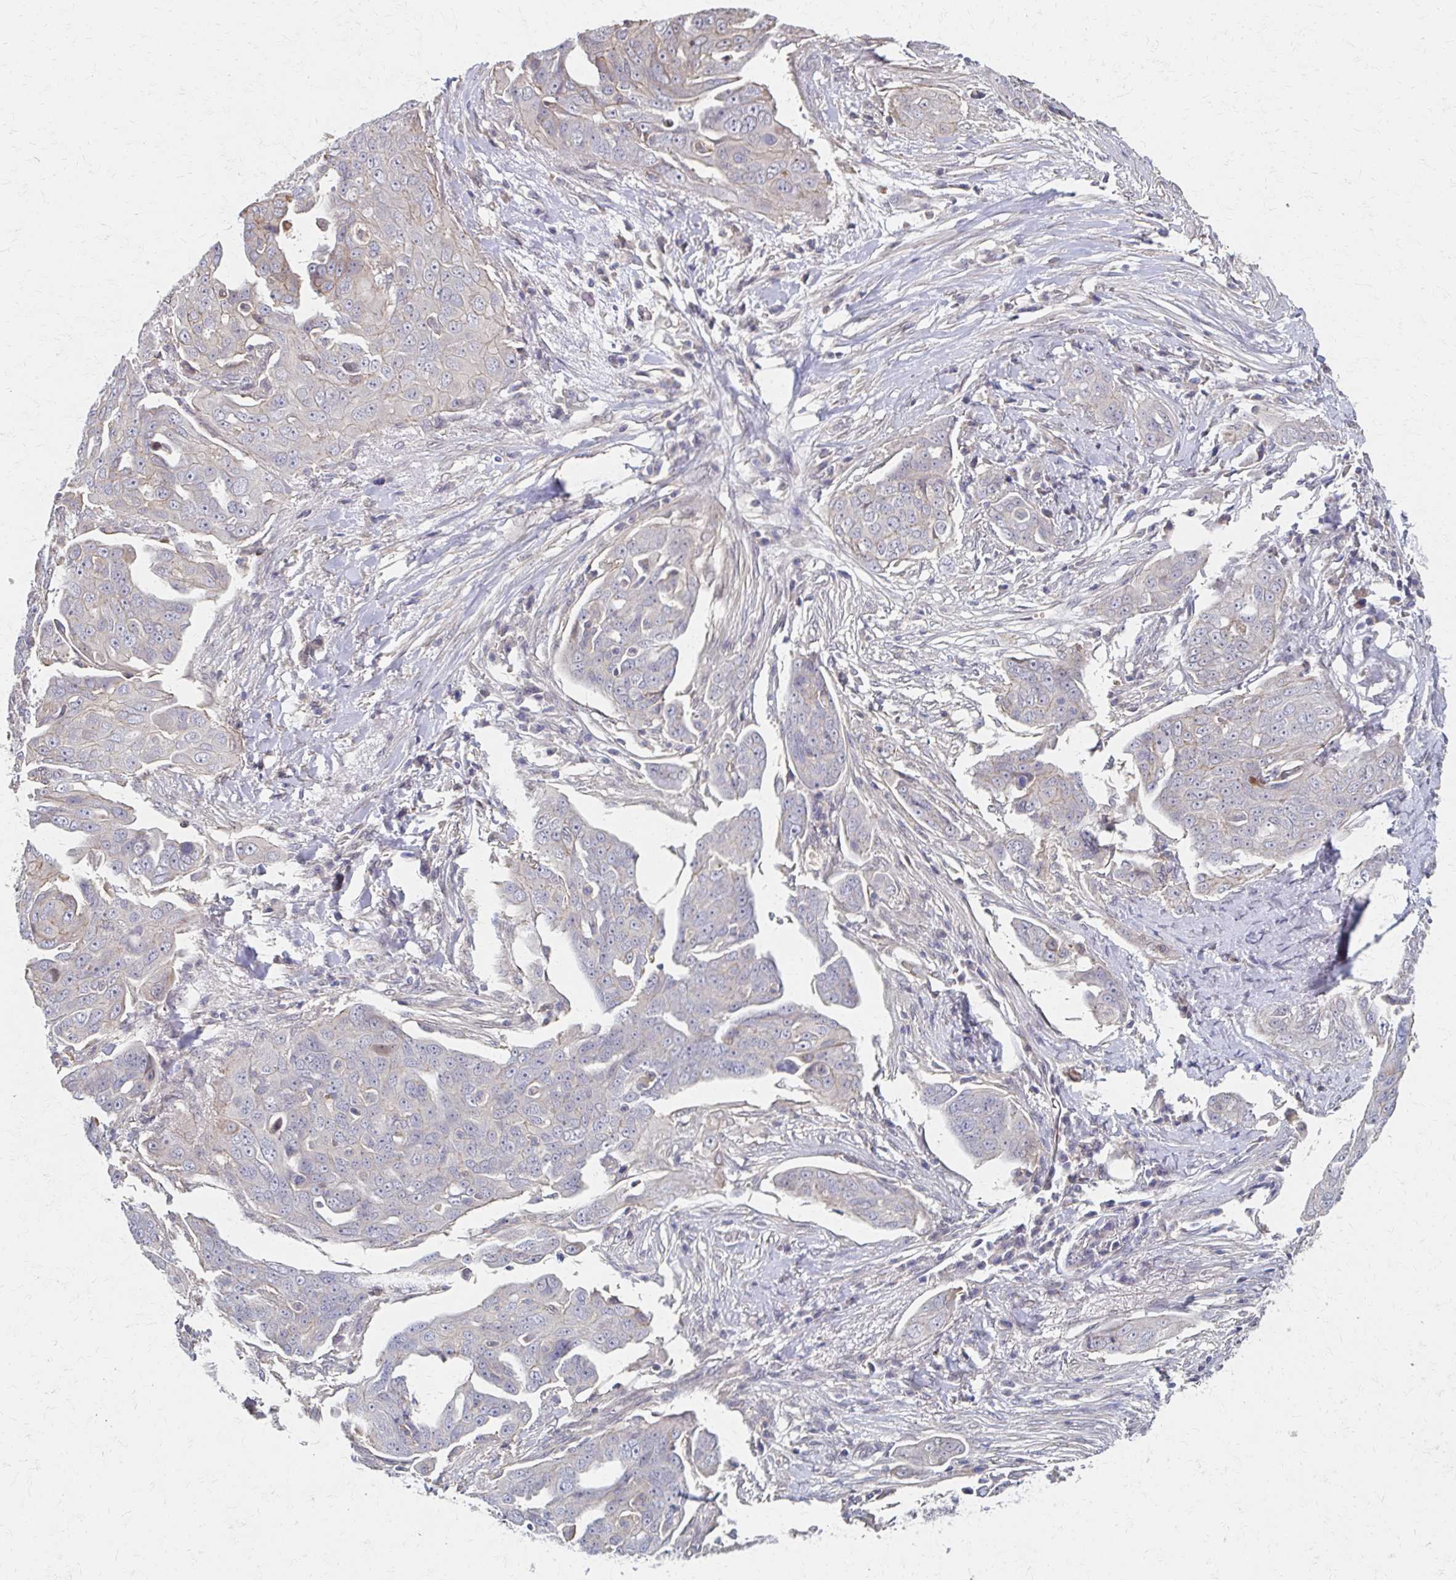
{"staining": {"intensity": "negative", "quantity": "none", "location": "none"}, "tissue": "ovarian cancer", "cell_type": "Tumor cells", "image_type": "cancer", "snomed": [{"axis": "morphology", "description": "Carcinoma, endometroid"}, {"axis": "topography", "description": "Ovary"}], "caption": "Human ovarian cancer stained for a protein using IHC demonstrates no positivity in tumor cells.", "gene": "EOLA2", "patient": {"sex": "female", "age": 70}}